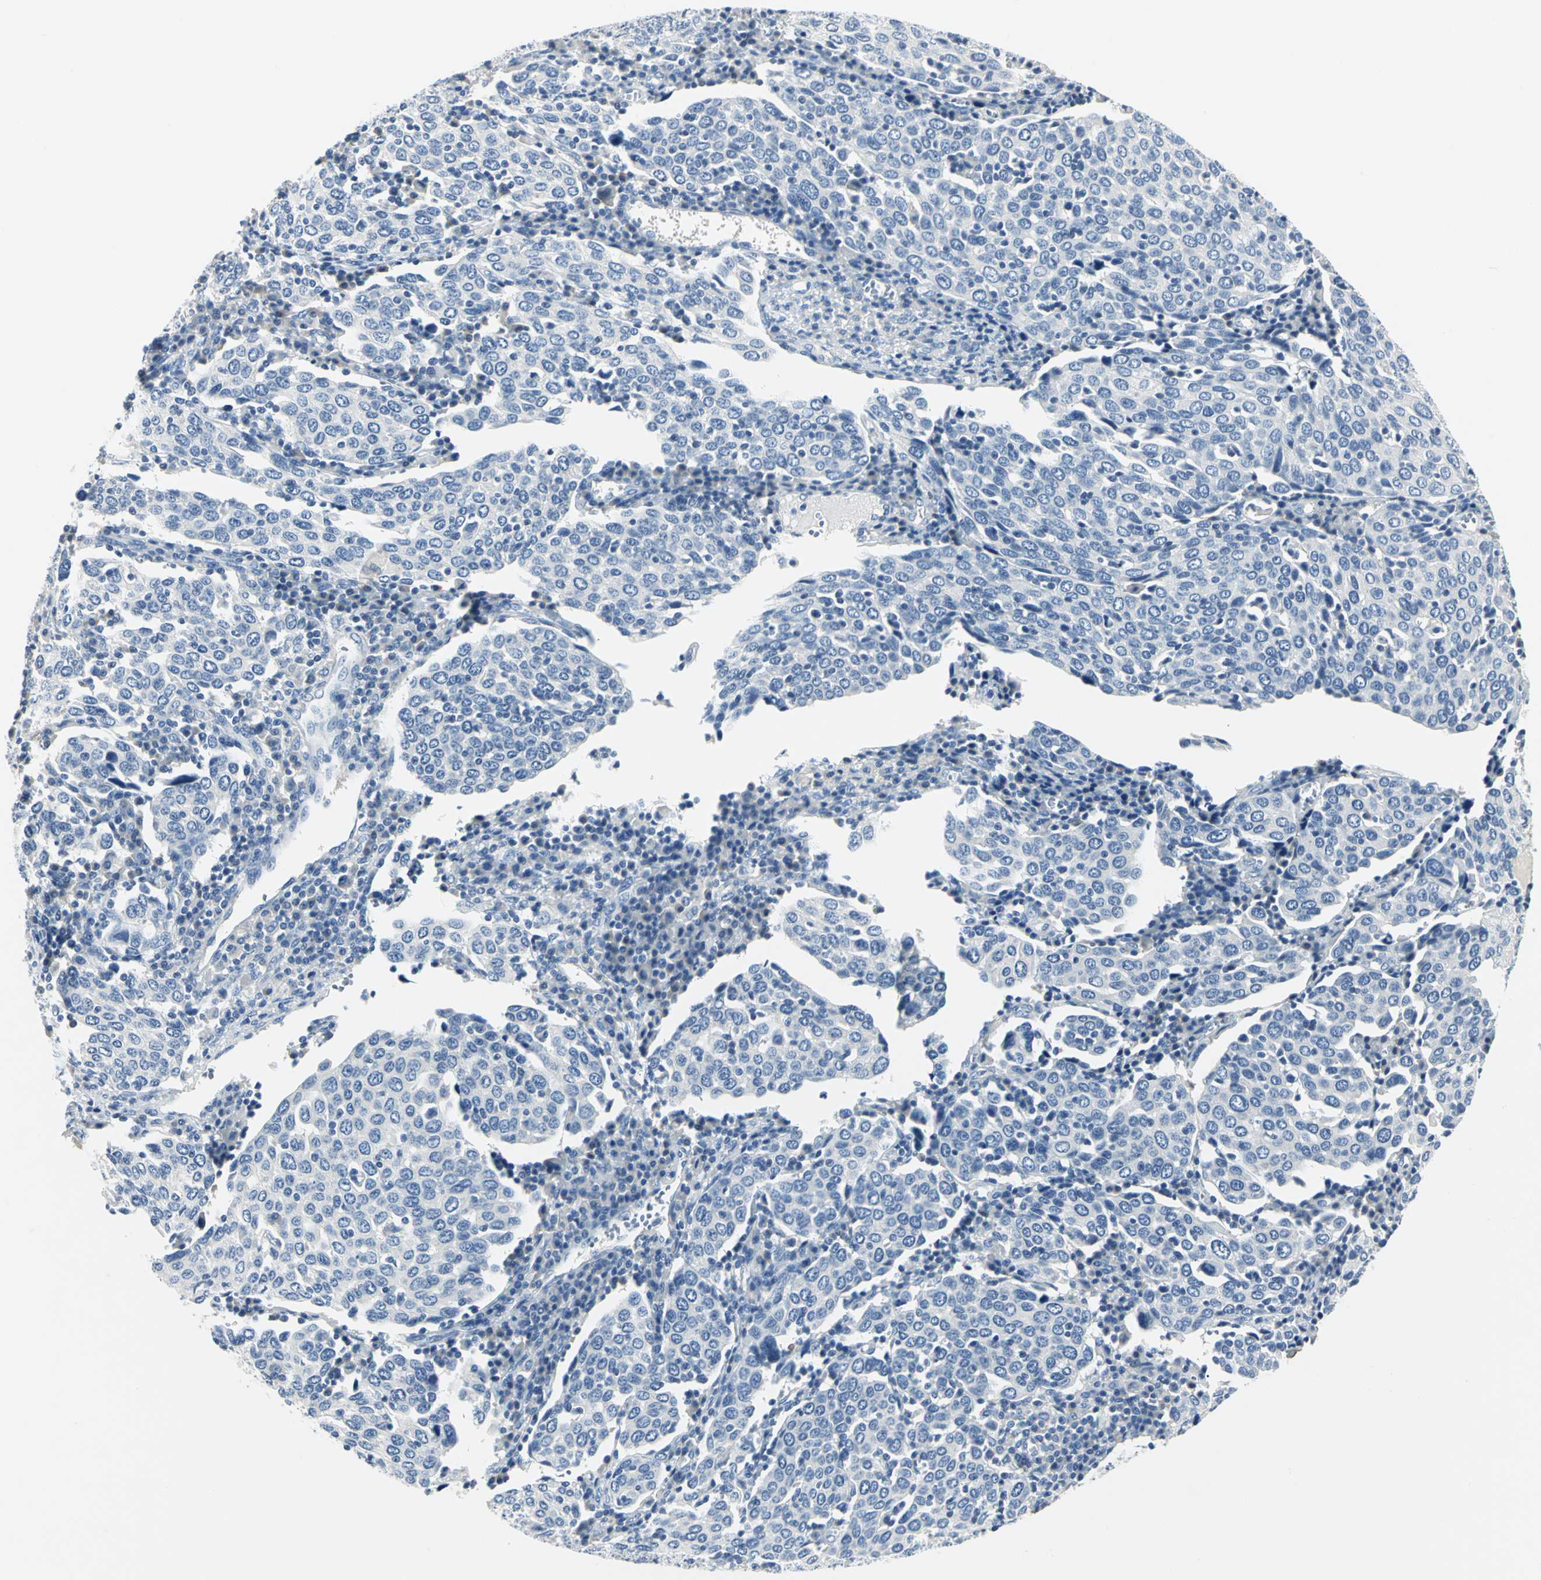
{"staining": {"intensity": "negative", "quantity": "none", "location": "none"}, "tissue": "cervical cancer", "cell_type": "Tumor cells", "image_type": "cancer", "snomed": [{"axis": "morphology", "description": "Squamous cell carcinoma, NOS"}, {"axis": "topography", "description": "Cervix"}], "caption": "Tumor cells show no significant positivity in cervical cancer.", "gene": "RIPOR1", "patient": {"sex": "female", "age": 40}}